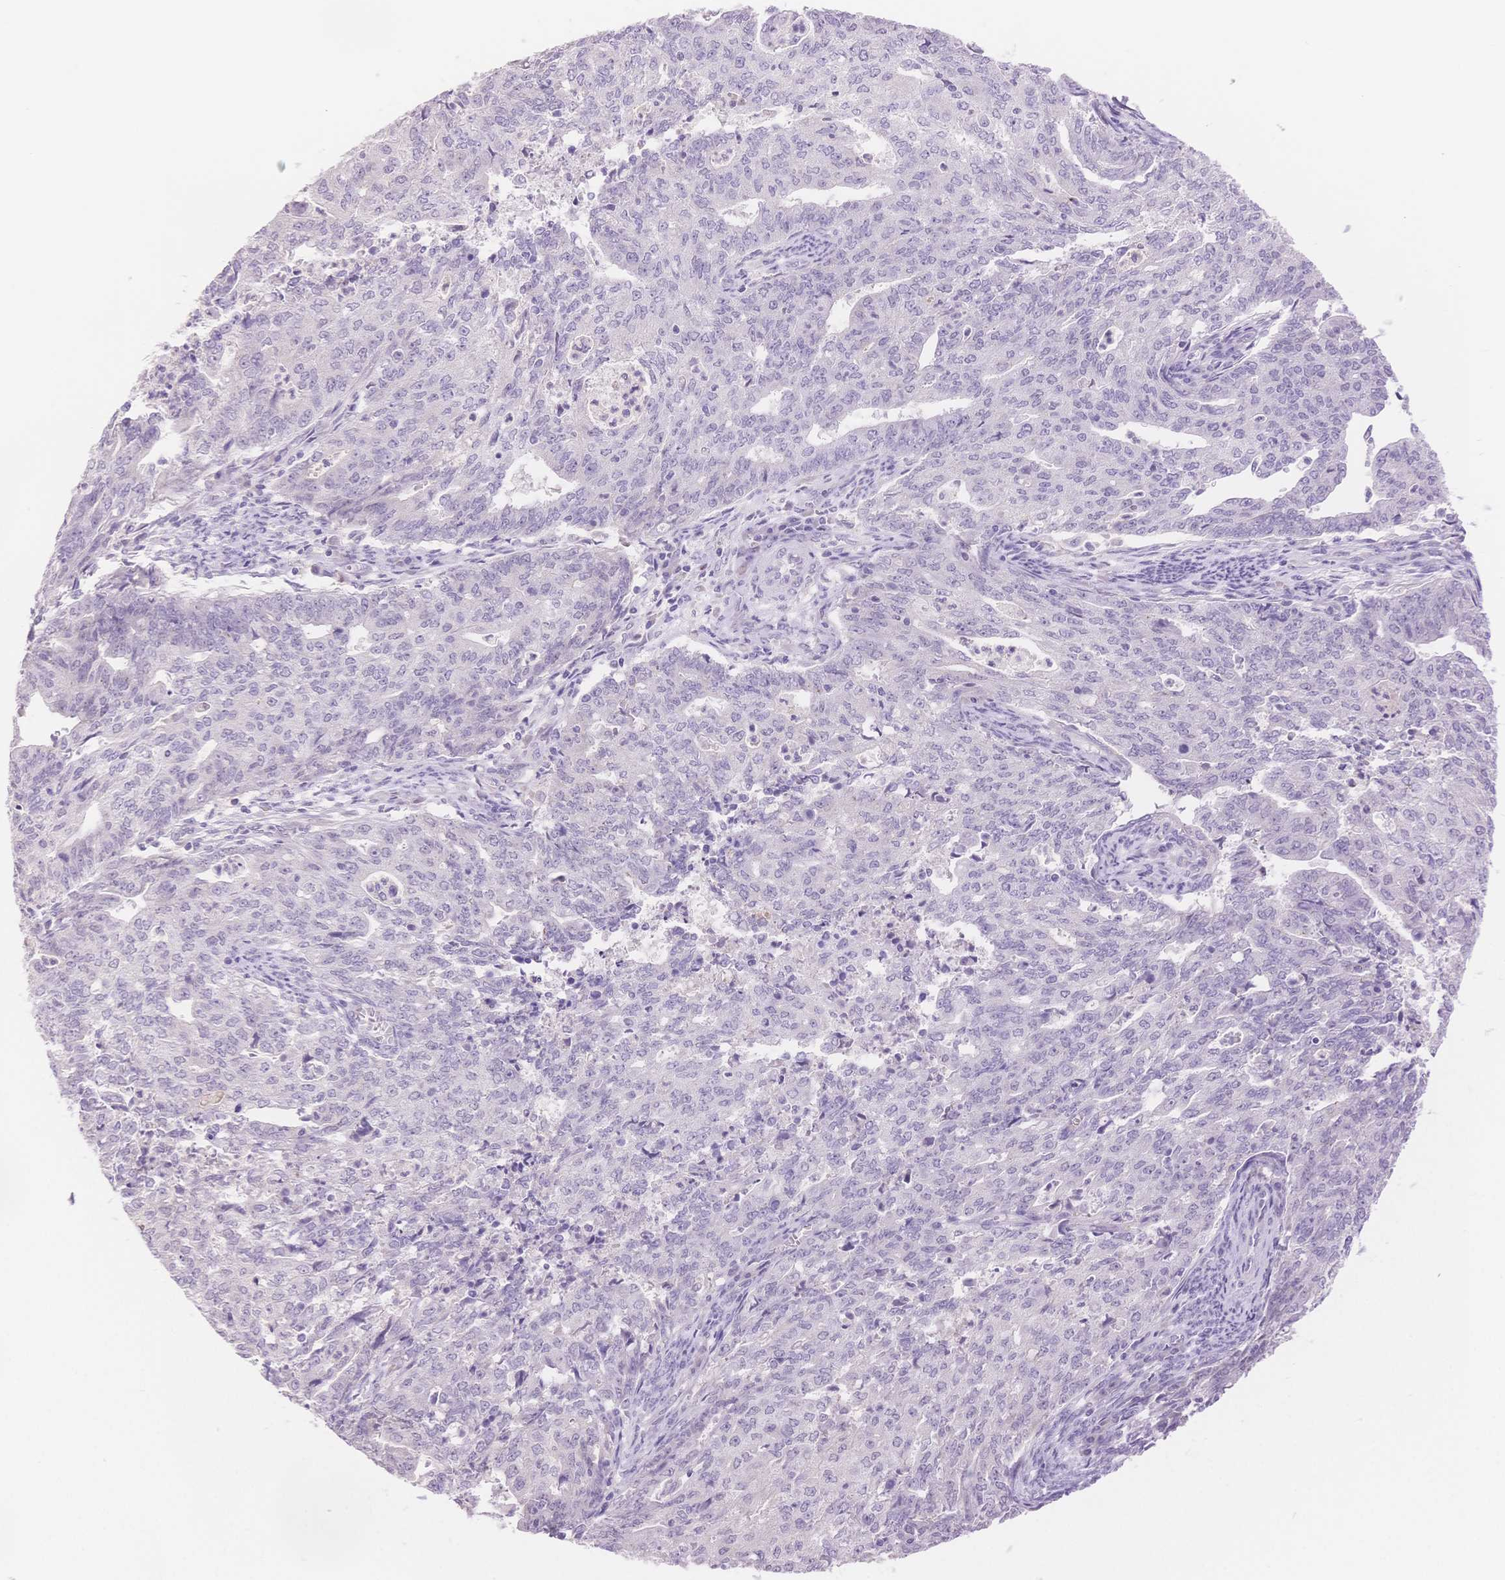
{"staining": {"intensity": "negative", "quantity": "none", "location": "none"}, "tissue": "endometrial cancer", "cell_type": "Tumor cells", "image_type": "cancer", "snomed": [{"axis": "morphology", "description": "Adenocarcinoma, NOS"}, {"axis": "topography", "description": "Endometrium"}], "caption": "High power microscopy micrograph of an immunohistochemistry histopathology image of endometrial adenocarcinoma, revealing no significant positivity in tumor cells.", "gene": "MYOM1", "patient": {"sex": "female", "age": 82}}